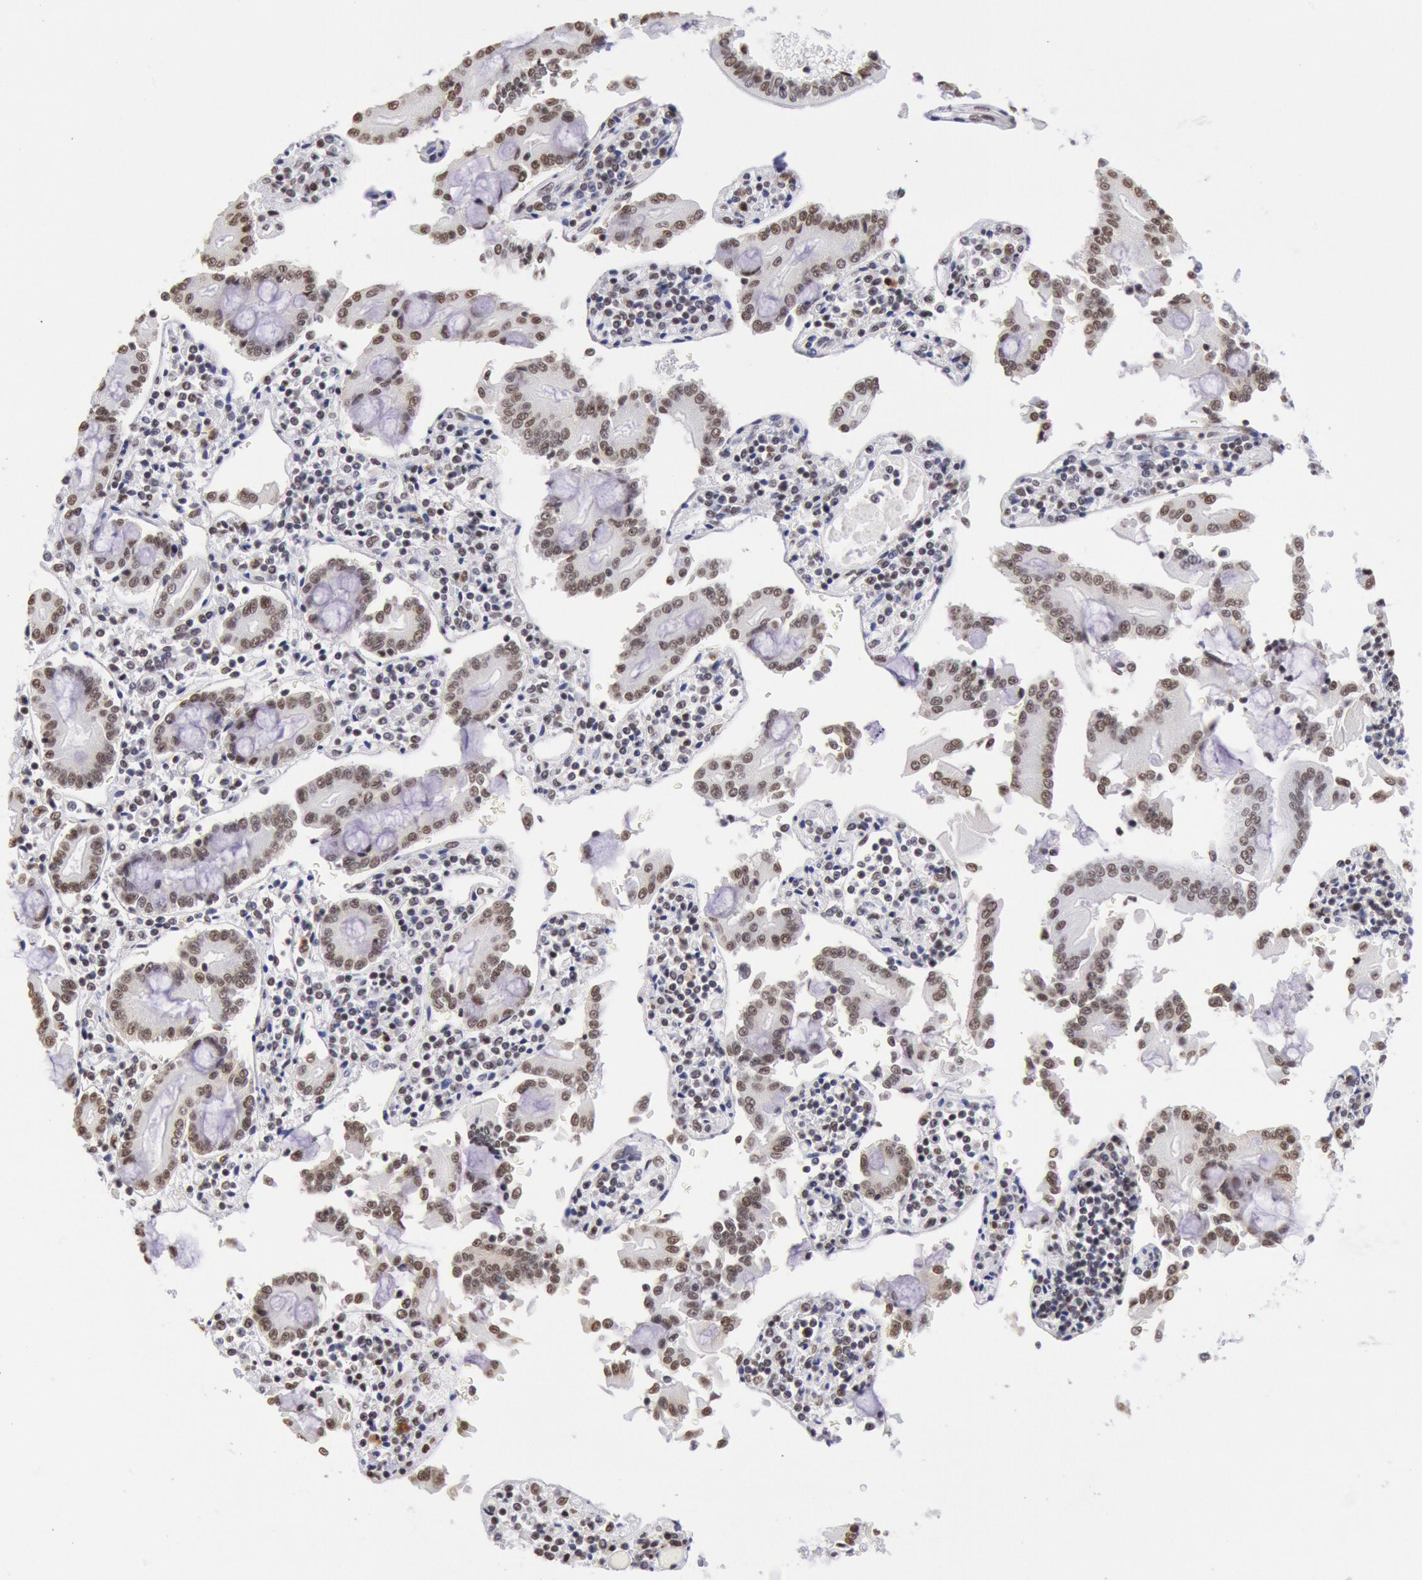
{"staining": {"intensity": "weak", "quantity": ">75%", "location": "nuclear"}, "tissue": "pancreatic cancer", "cell_type": "Tumor cells", "image_type": "cancer", "snomed": [{"axis": "morphology", "description": "Adenocarcinoma, NOS"}, {"axis": "topography", "description": "Pancreas"}], "caption": "Tumor cells reveal low levels of weak nuclear staining in approximately >75% of cells in pancreatic cancer.", "gene": "SNRPD3", "patient": {"sex": "female", "age": 57}}